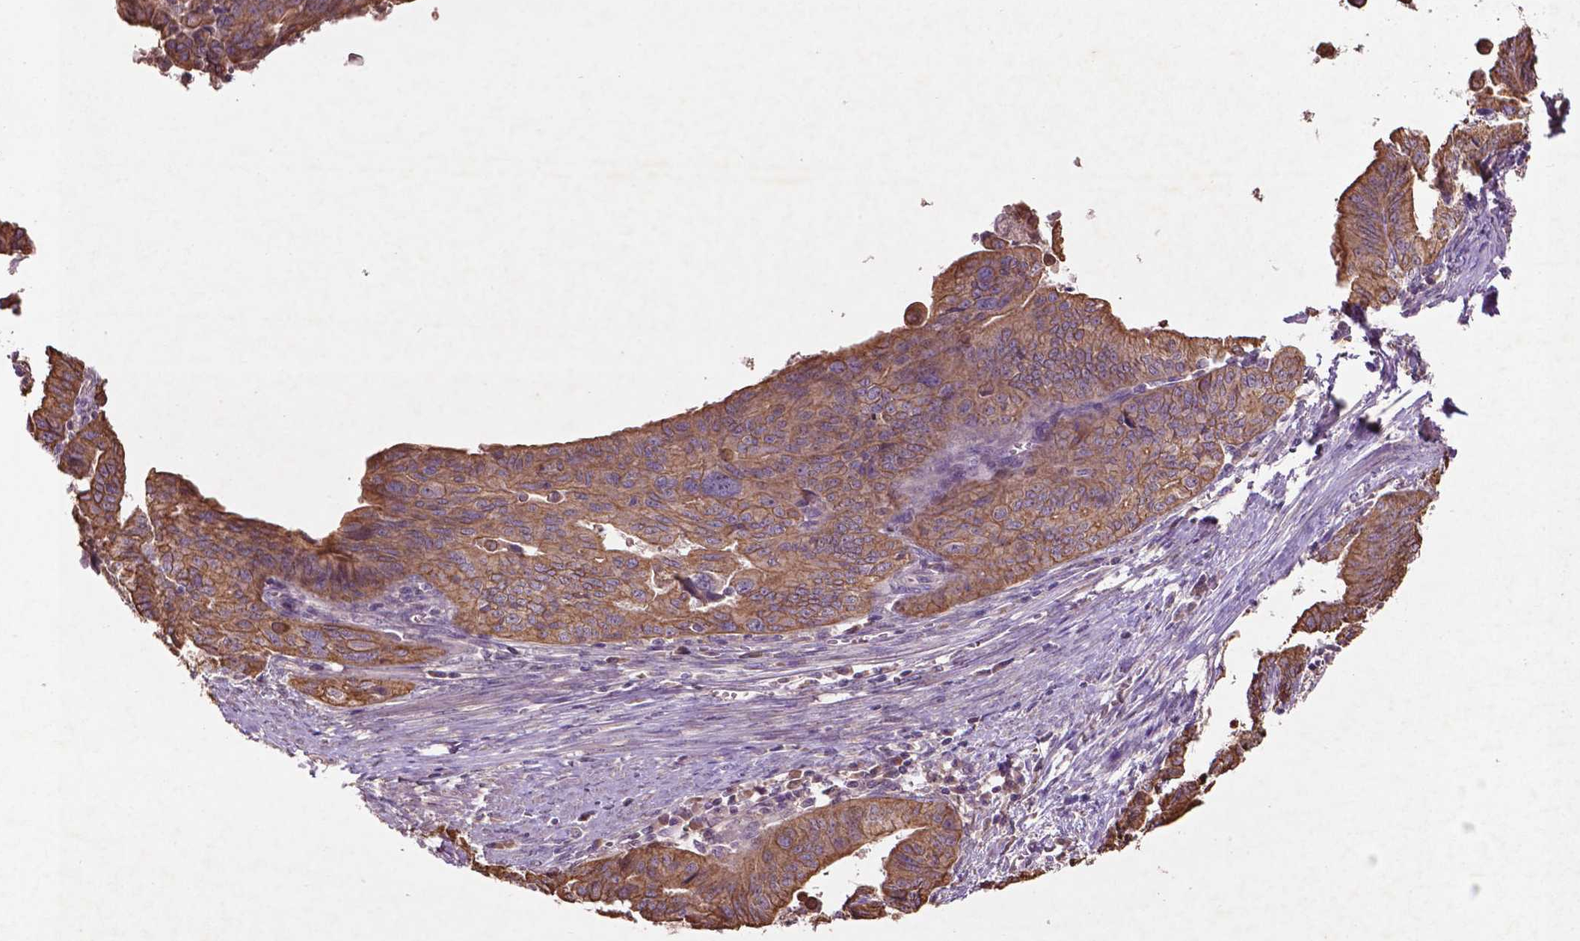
{"staining": {"intensity": "moderate", "quantity": ">75%", "location": "cytoplasmic/membranous"}, "tissue": "endometrial cancer", "cell_type": "Tumor cells", "image_type": "cancer", "snomed": [{"axis": "morphology", "description": "Adenocarcinoma, NOS"}, {"axis": "topography", "description": "Endometrium"}], "caption": "An image showing moderate cytoplasmic/membranous staining in approximately >75% of tumor cells in endometrial adenocarcinoma, as visualized by brown immunohistochemical staining.", "gene": "COQ2", "patient": {"sex": "female", "age": 65}}